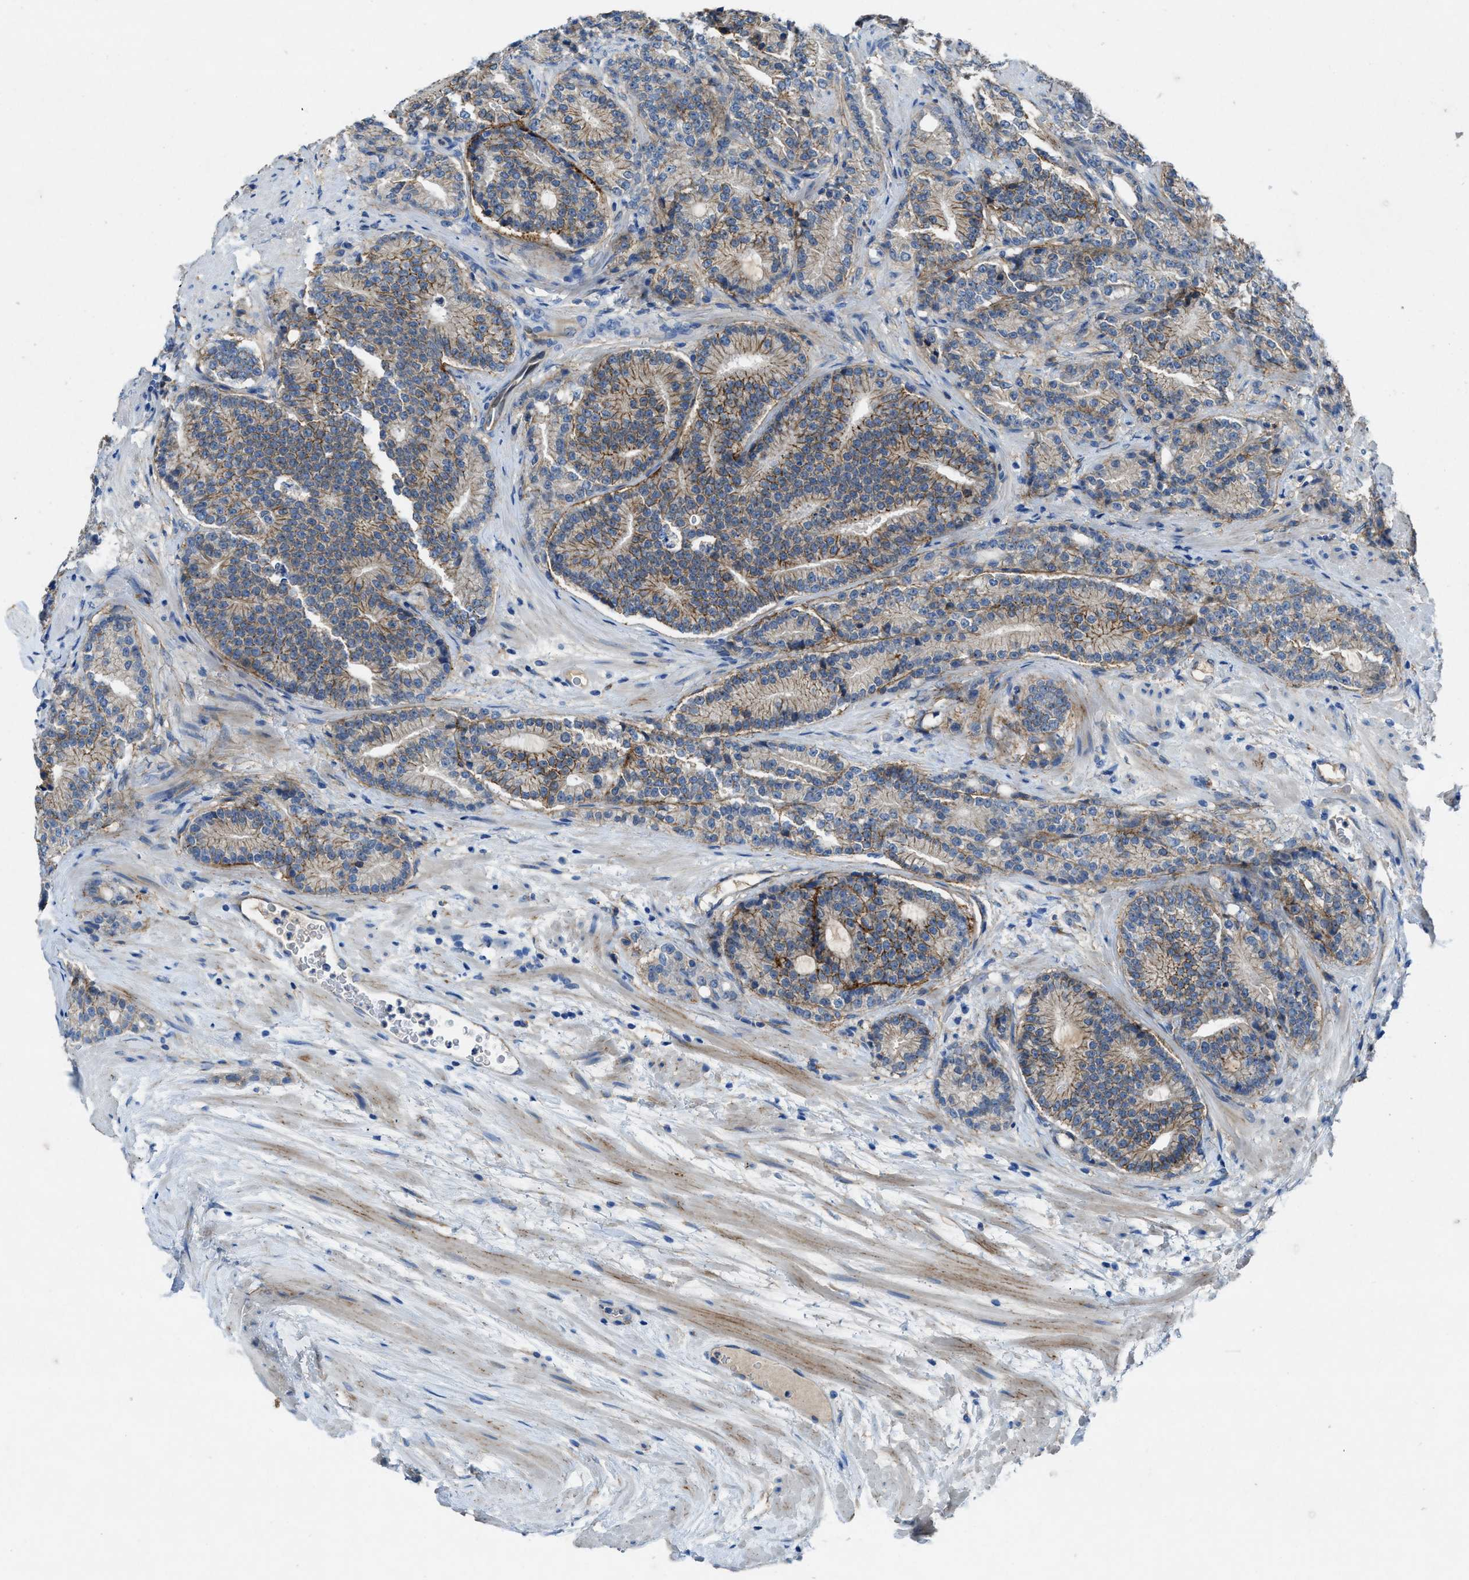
{"staining": {"intensity": "moderate", "quantity": "25%-75%", "location": "cytoplasmic/membranous"}, "tissue": "prostate cancer", "cell_type": "Tumor cells", "image_type": "cancer", "snomed": [{"axis": "morphology", "description": "Adenocarcinoma, High grade"}, {"axis": "topography", "description": "Prostate"}], "caption": "Immunohistochemical staining of human high-grade adenocarcinoma (prostate) exhibits medium levels of moderate cytoplasmic/membranous expression in approximately 25%-75% of tumor cells.", "gene": "PTGFRN", "patient": {"sex": "male", "age": 61}}